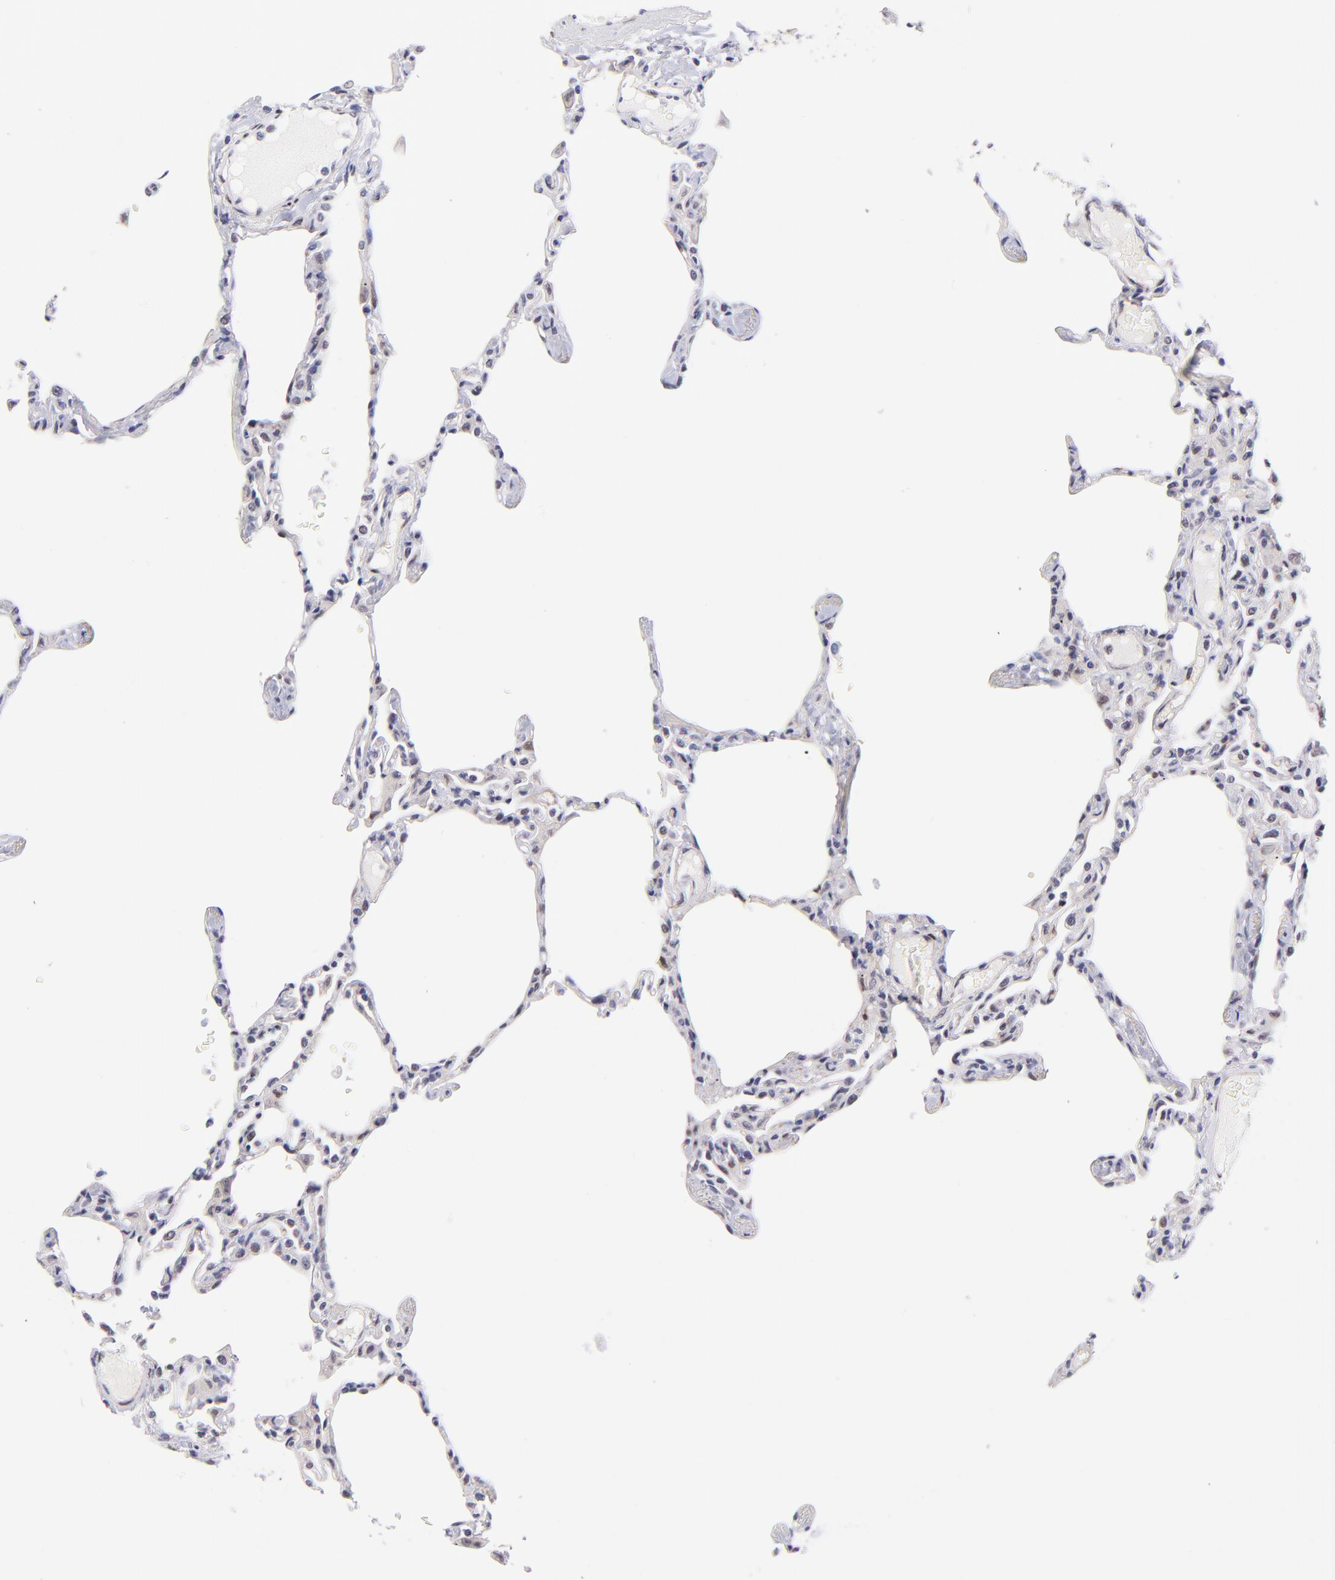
{"staining": {"intensity": "negative", "quantity": "none", "location": "none"}, "tissue": "lung", "cell_type": "Alveolar cells", "image_type": "normal", "snomed": [{"axis": "morphology", "description": "Normal tissue, NOS"}, {"axis": "topography", "description": "Lung"}], "caption": "This histopathology image is of unremarkable lung stained with immunohistochemistry (IHC) to label a protein in brown with the nuclei are counter-stained blue. There is no positivity in alveolar cells.", "gene": "SOX6", "patient": {"sex": "female", "age": 49}}